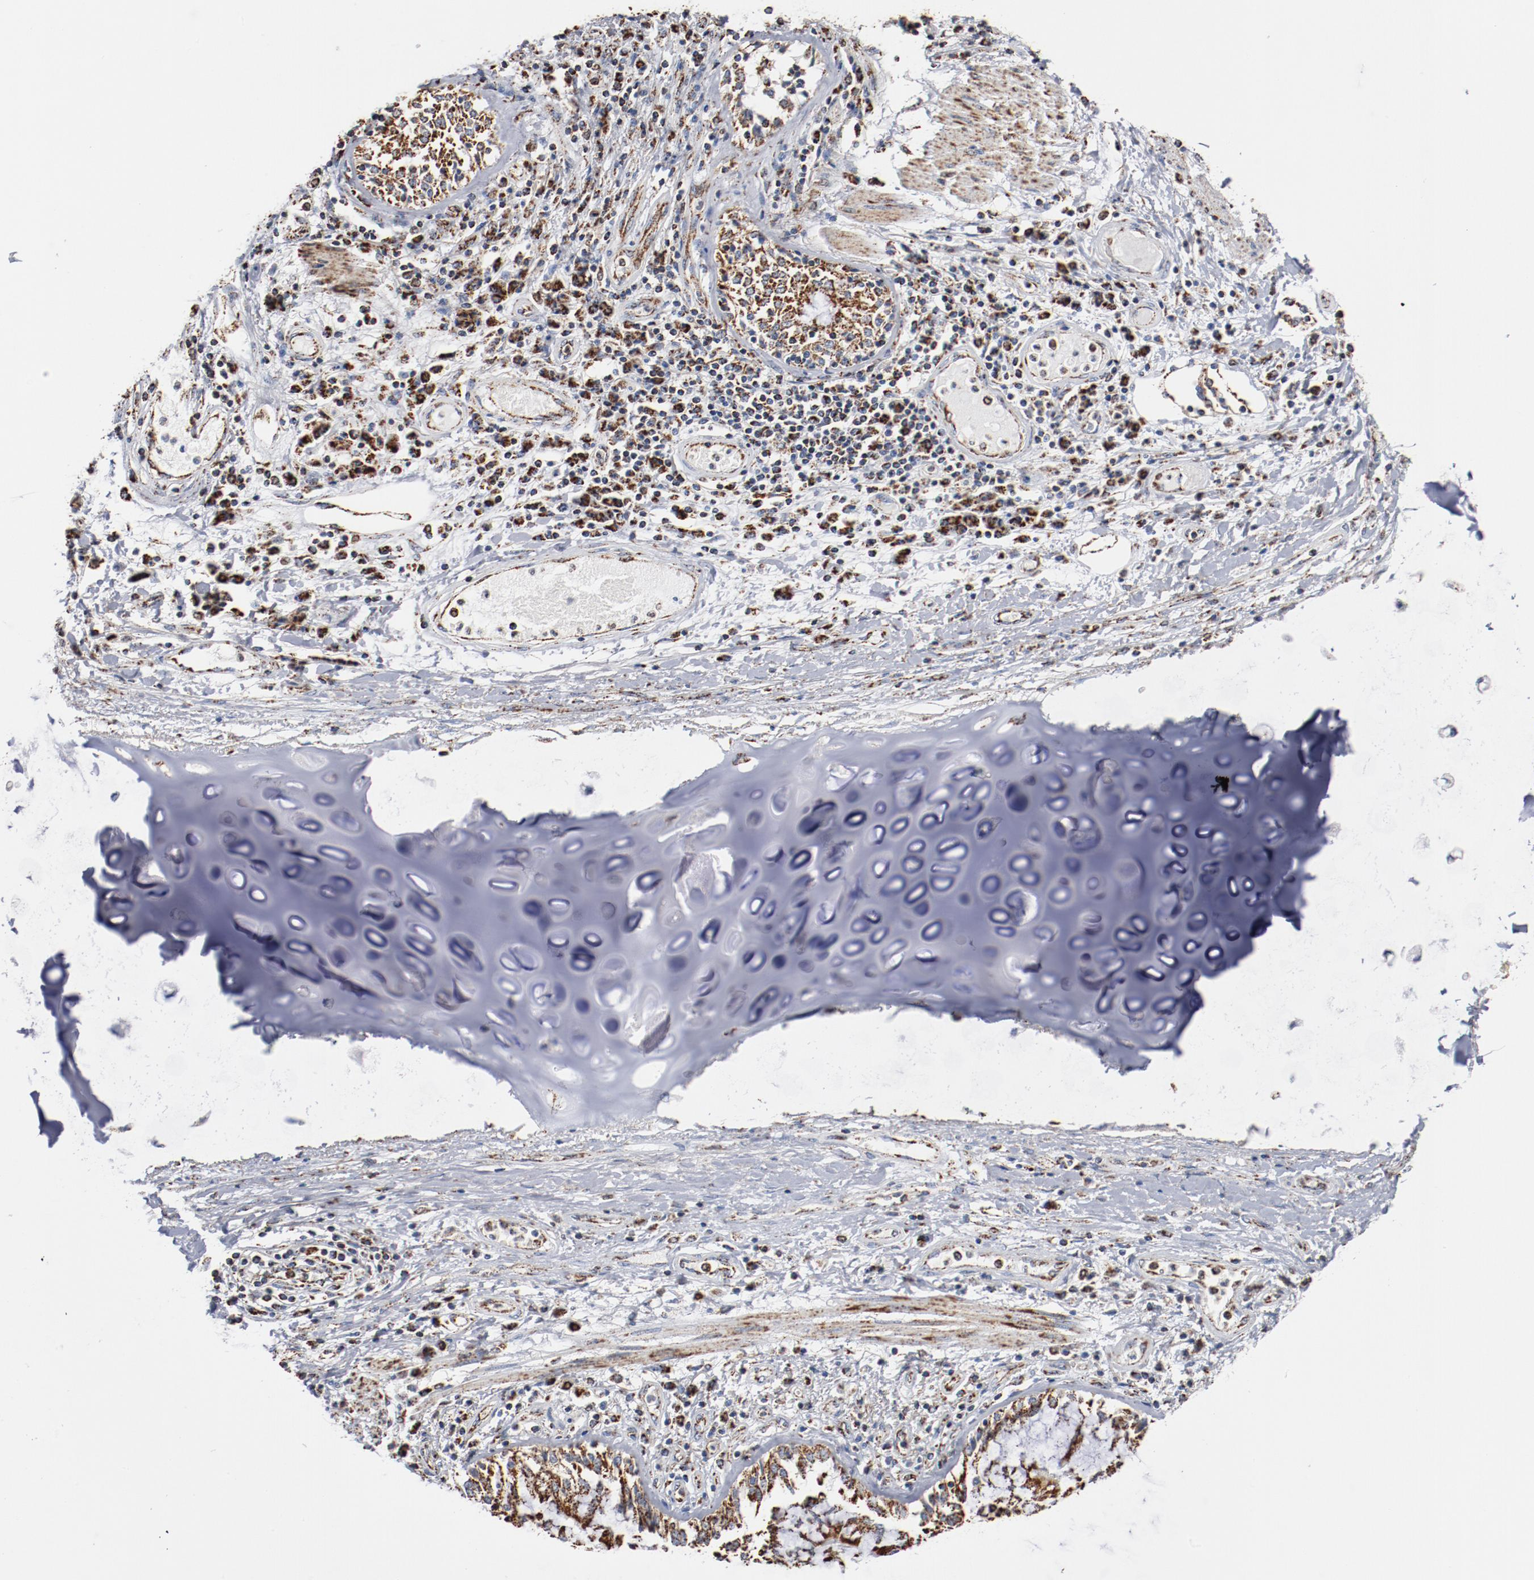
{"staining": {"intensity": "negative", "quantity": "none", "location": "none"}, "tissue": "adipose tissue", "cell_type": "Adipocytes", "image_type": "normal", "snomed": [{"axis": "morphology", "description": "Normal tissue, NOS"}, {"axis": "morphology", "description": "Adenocarcinoma, NOS"}, {"axis": "topography", "description": "Cartilage tissue"}, {"axis": "topography", "description": "Lung"}], "caption": "This is an immunohistochemistry histopathology image of normal adipose tissue. There is no staining in adipocytes.", "gene": "NDUFS4", "patient": {"sex": "female", "age": 67}}